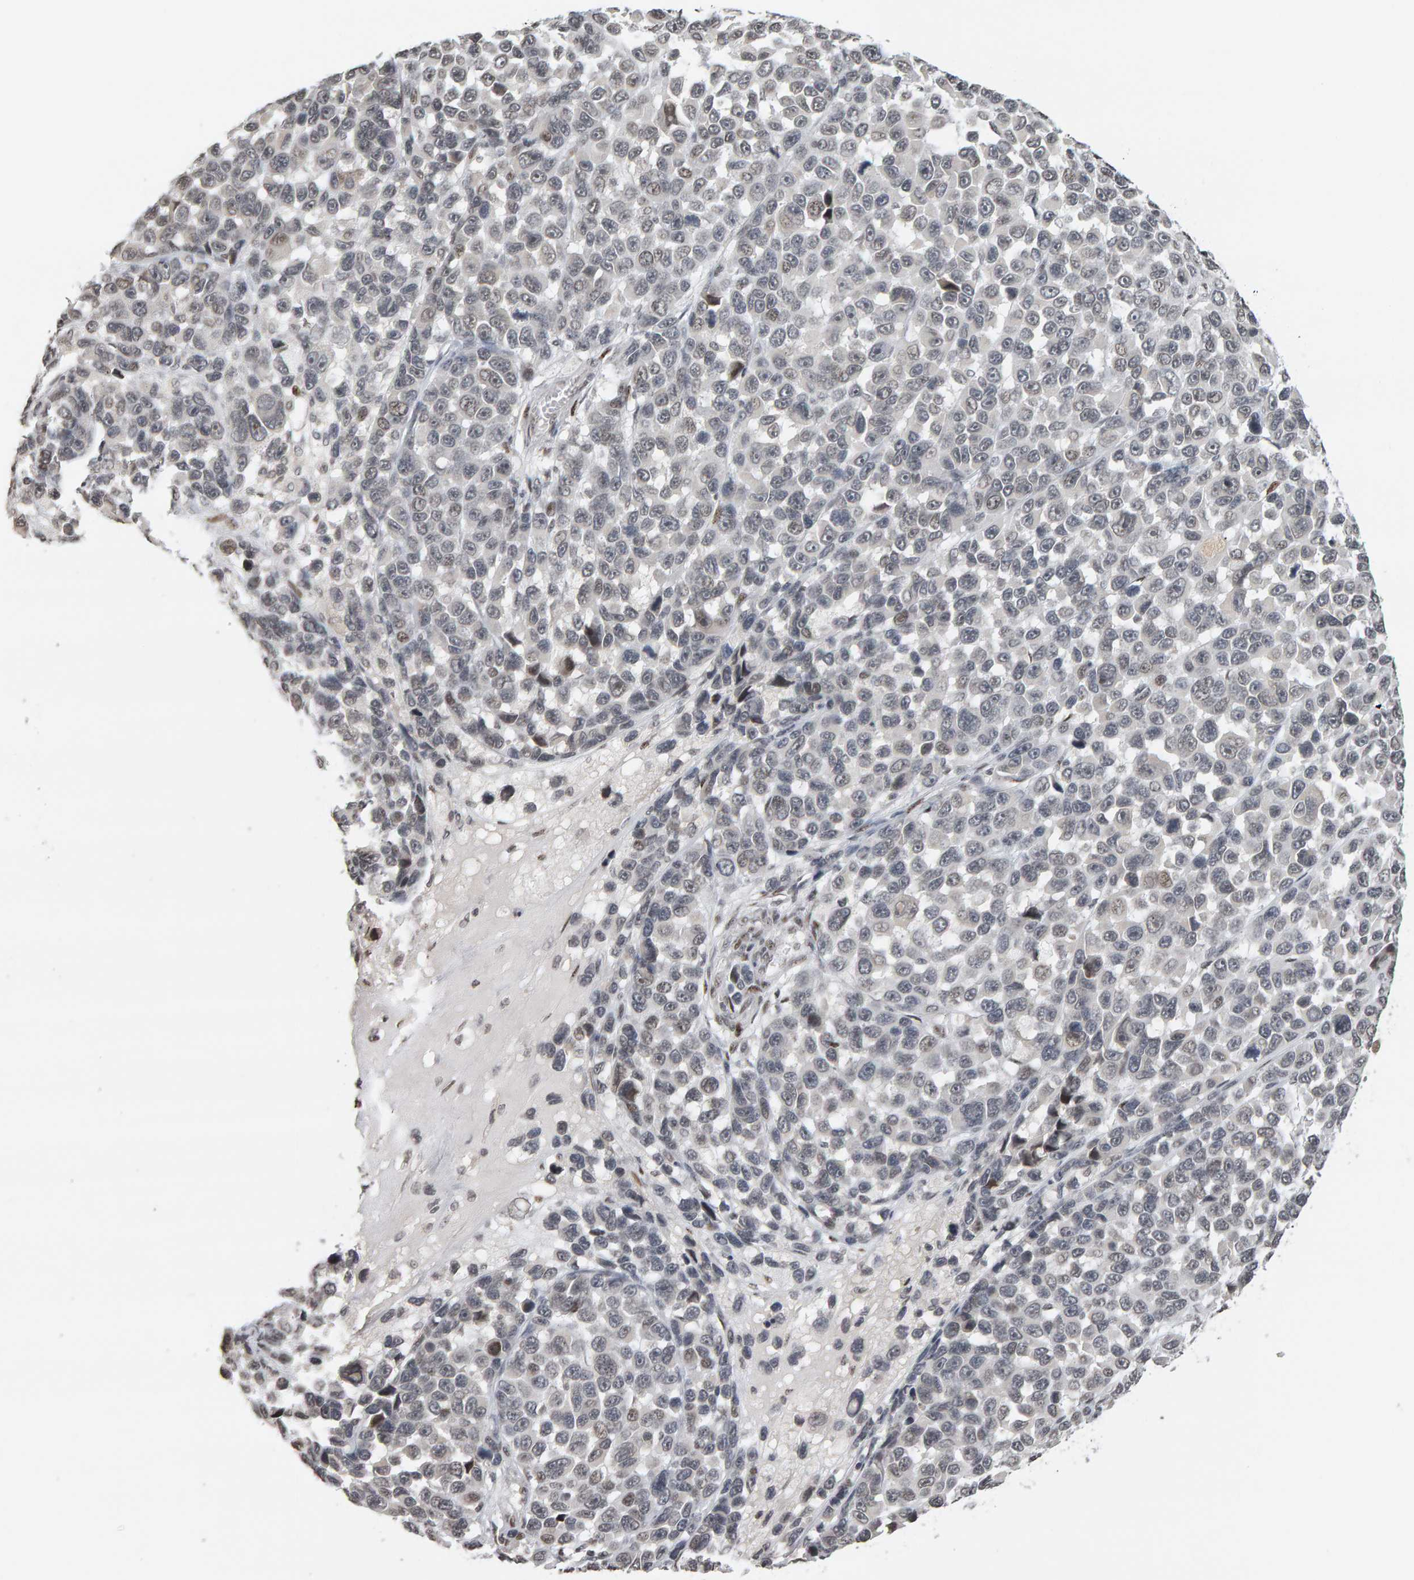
{"staining": {"intensity": "weak", "quantity": "<25%", "location": "nuclear"}, "tissue": "melanoma", "cell_type": "Tumor cells", "image_type": "cancer", "snomed": [{"axis": "morphology", "description": "Malignant melanoma, NOS"}, {"axis": "topography", "description": "Skin"}], "caption": "Immunohistochemical staining of human malignant melanoma shows no significant positivity in tumor cells. Brightfield microscopy of immunohistochemistry (IHC) stained with DAB (brown) and hematoxylin (blue), captured at high magnification.", "gene": "TRAM1", "patient": {"sex": "male", "age": 53}}